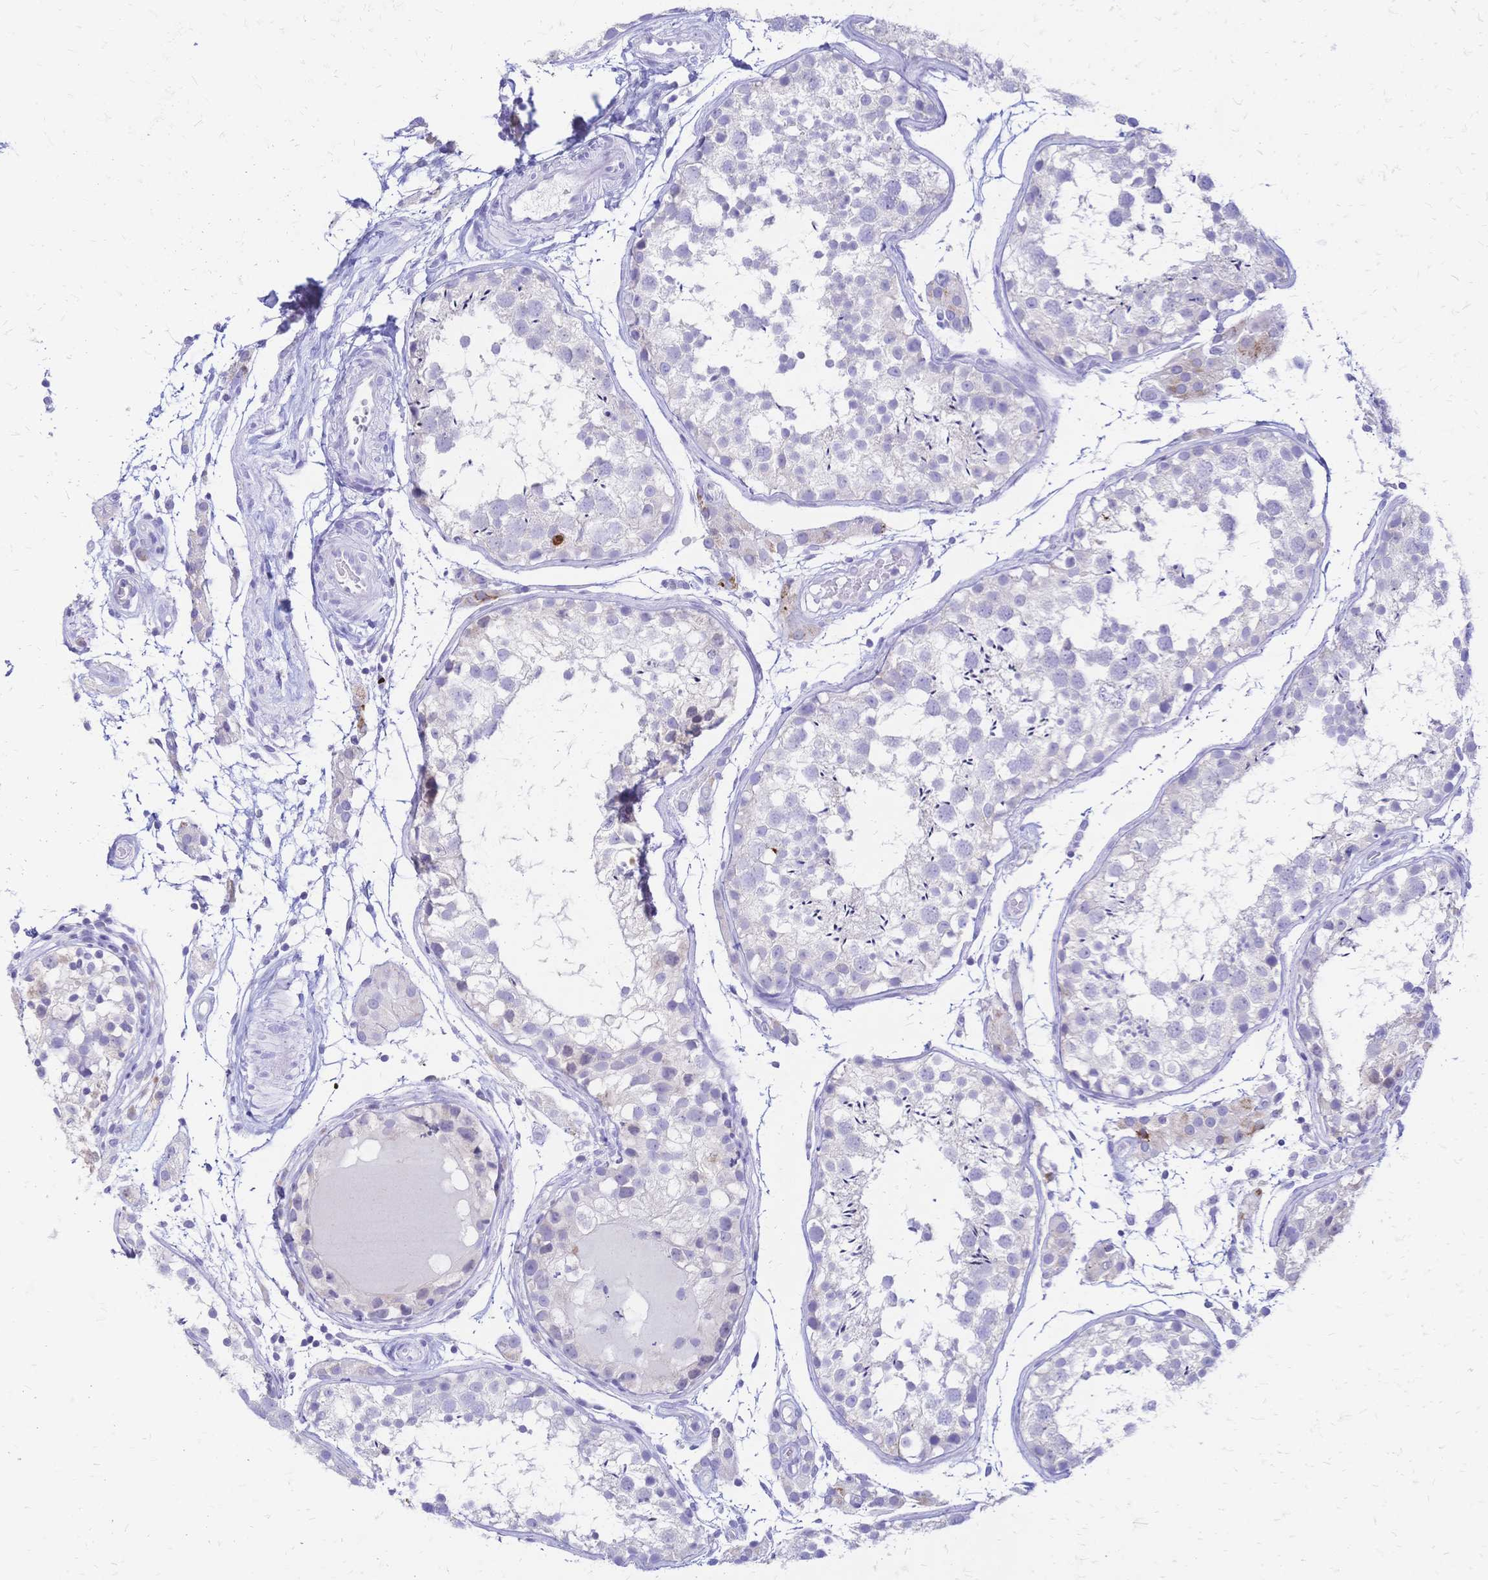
{"staining": {"intensity": "negative", "quantity": "none", "location": "none"}, "tissue": "testis", "cell_type": "Cells in seminiferous ducts", "image_type": "normal", "snomed": [{"axis": "morphology", "description": "Normal tissue, NOS"}, {"axis": "morphology", "description": "Seminoma, NOS"}, {"axis": "topography", "description": "Testis"}], "caption": "This is a photomicrograph of immunohistochemistry staining of benign testis, which shows no expression in cells in seminiferous ducts.", "gene": "GRB7", "patient": {"sex": "male", "age": 29}}